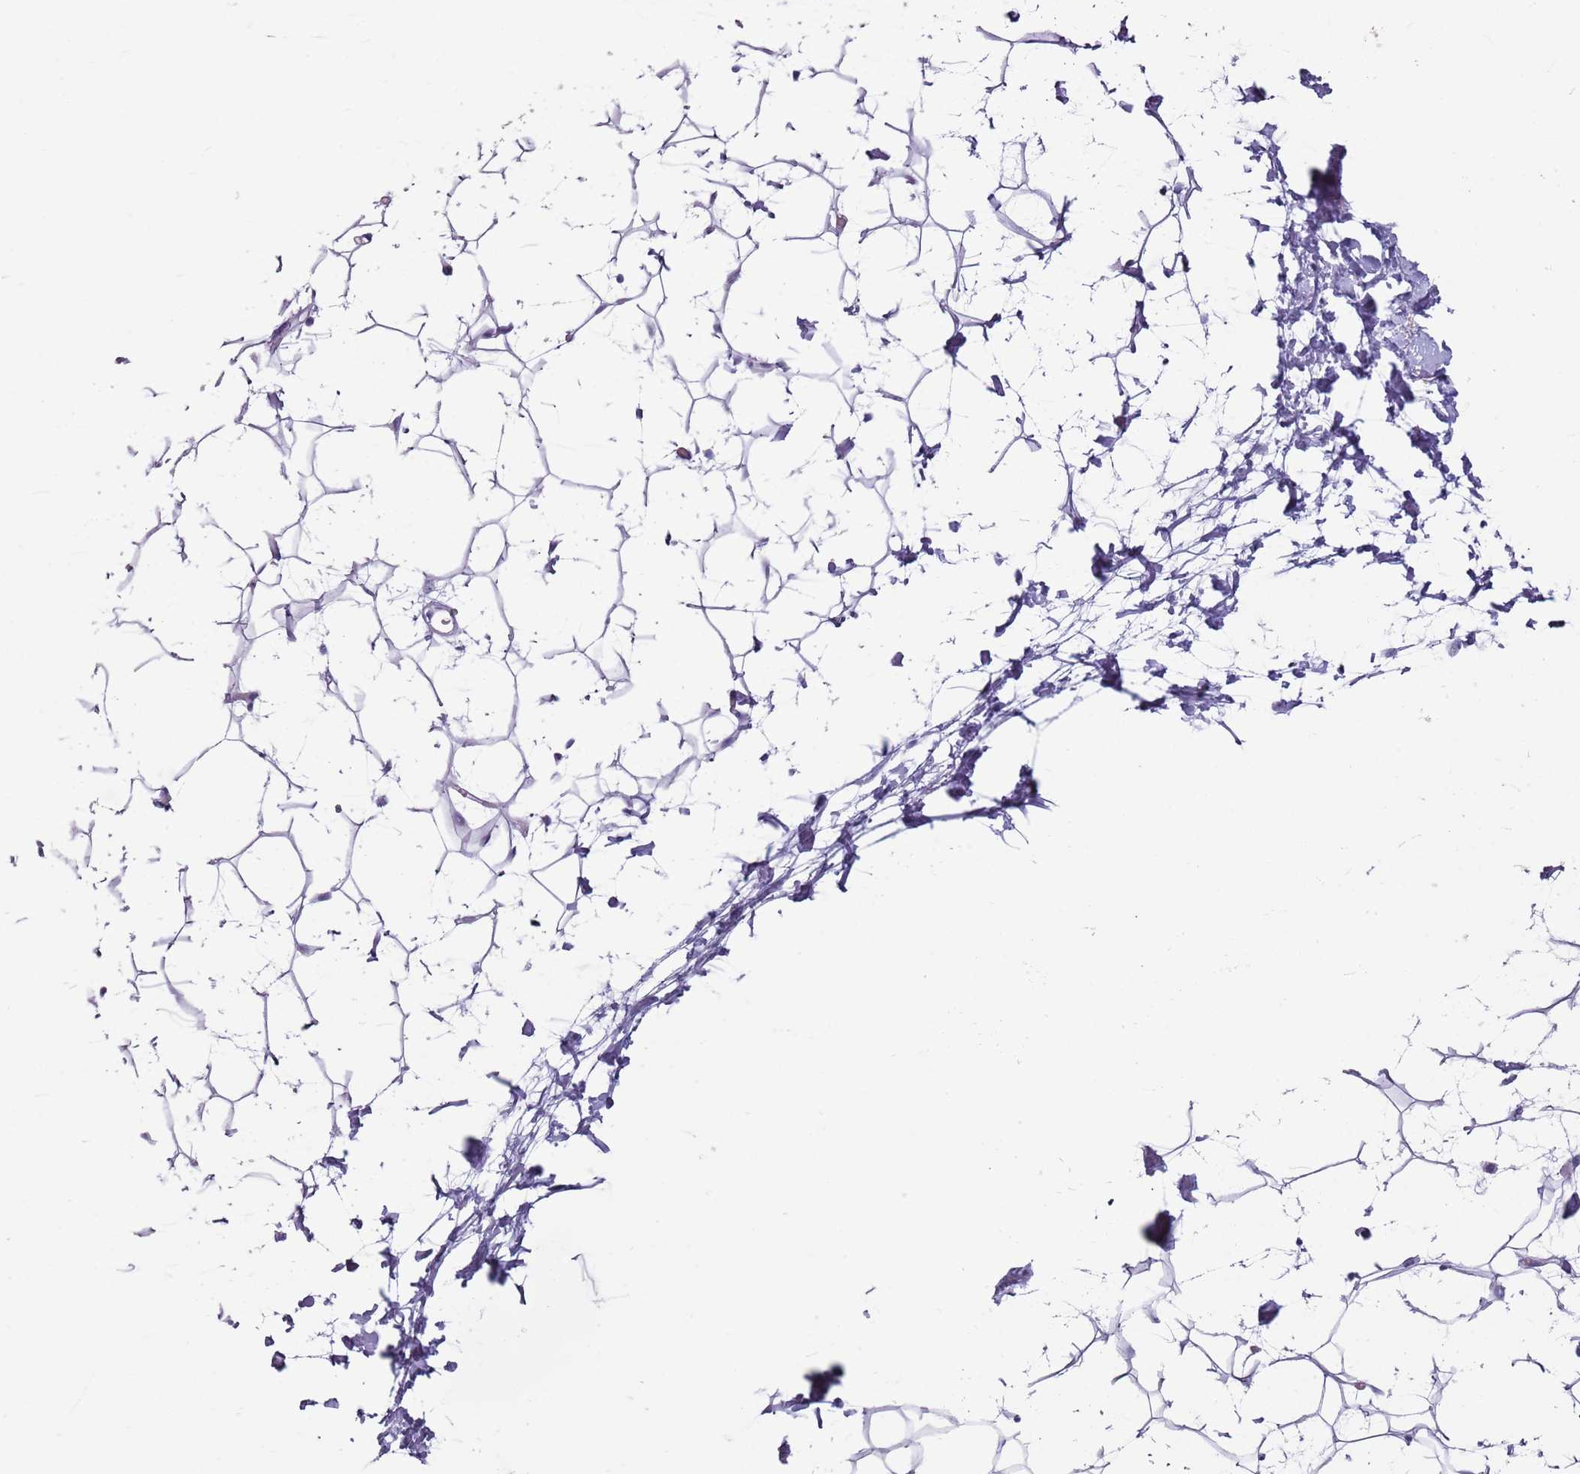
{"staining": {"intensity": "negative", "quantity": "none", "location": "none"}, "tissue": "adipose tissue", "cell_type": "Adipocytes", "image_type": "normal", "snomed": [{"axis": "morphology", "description": "Normal tissue, NOS"}, {"axis": "topography", "description": "Breast"}], "caption": "The micrograph reveals no significant expression in adipocytes of adipose tissue. (IHC, brightfield microscopy, high magnification).", "gene": "SPESP1", "patient": {"sex": "female", "age": 26}}